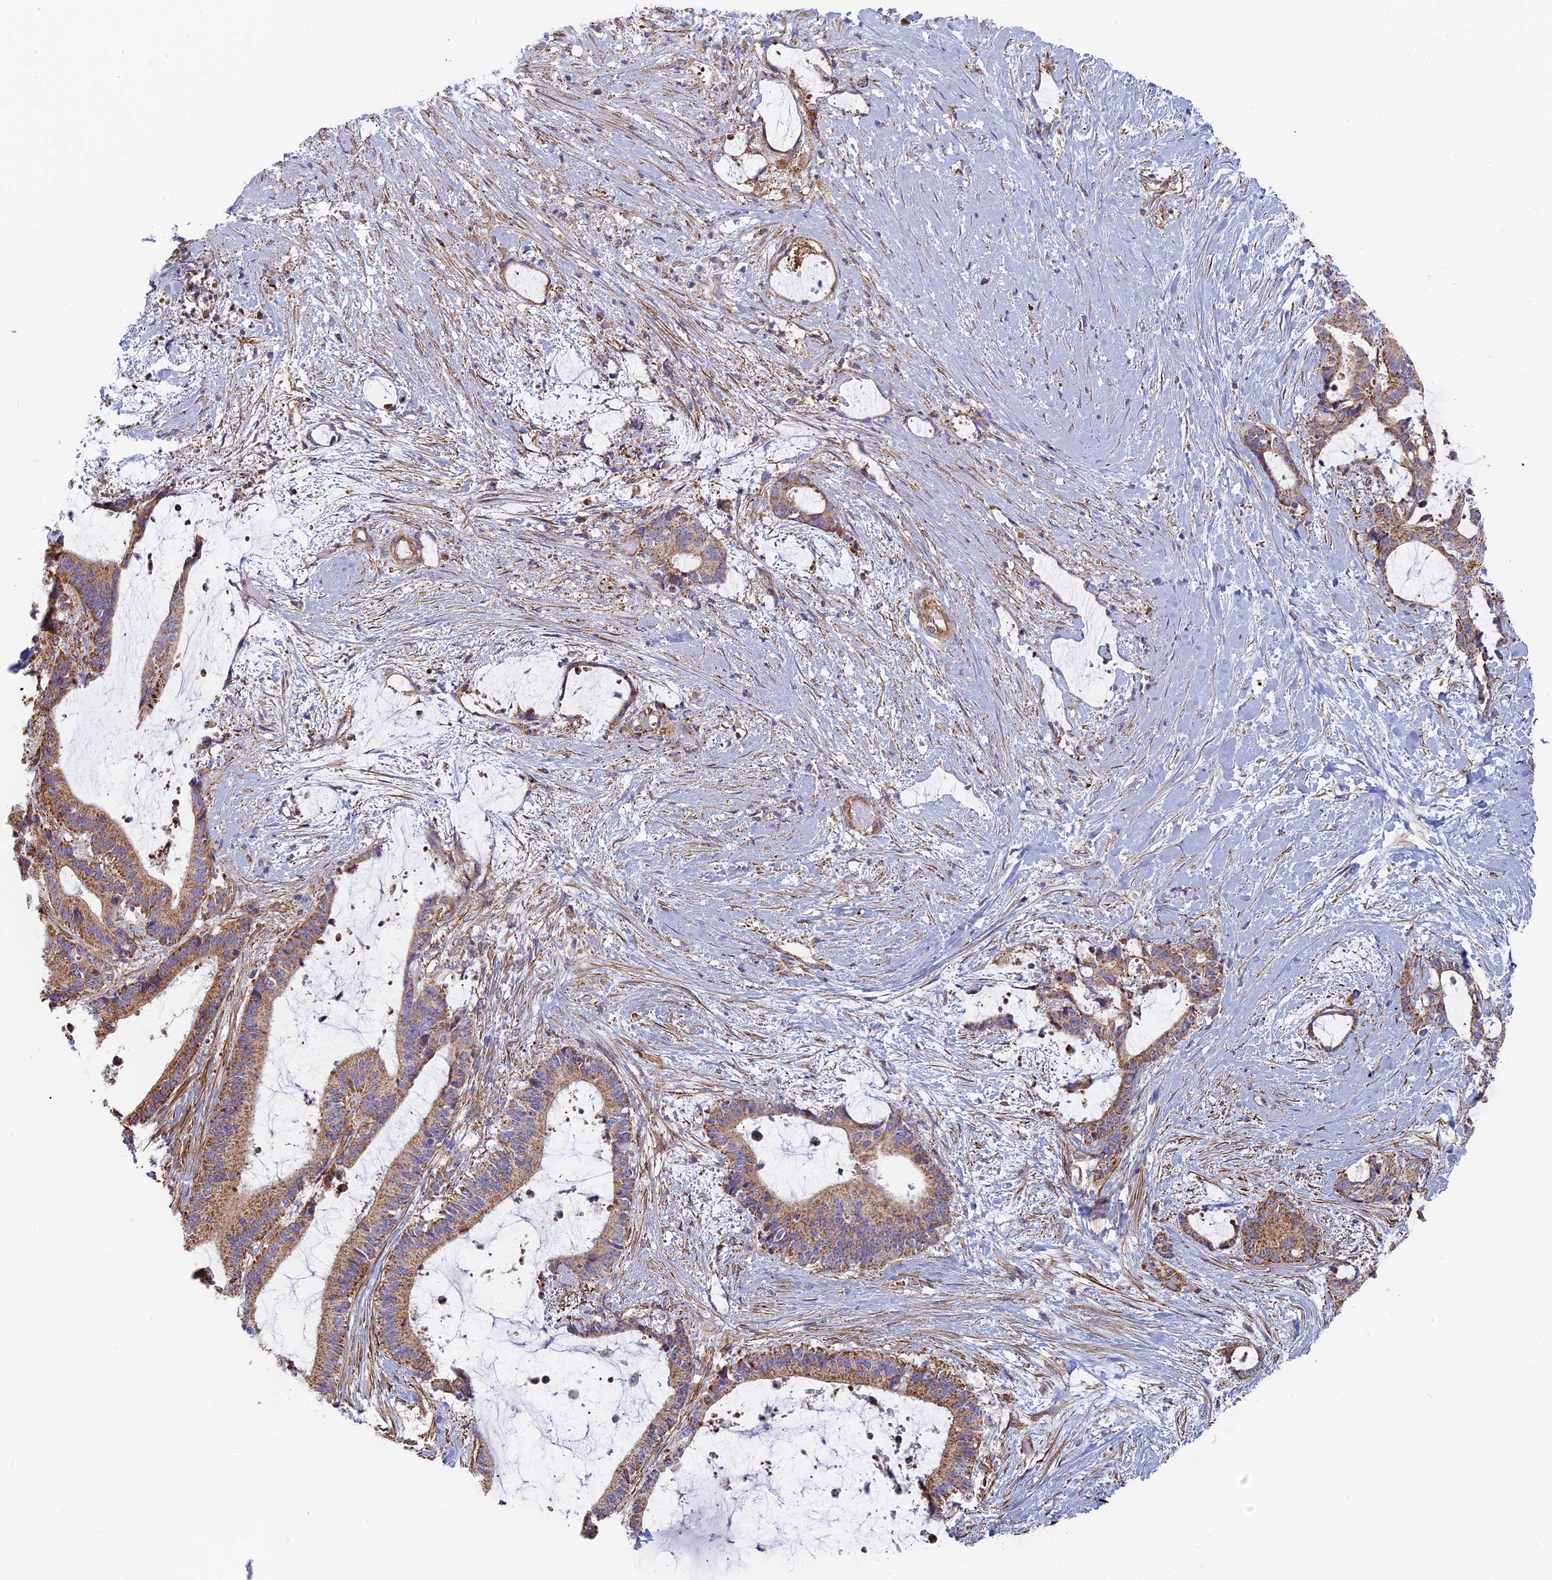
{"staining": {"intensity": "moderate", "quantity": ">75%", "location": "cytoplasmic/membranous"}, "tissue": "liver cancer", "cell_type": "Tumor cells", "image_type": "cancer", "snomed": [{"axis": "morphology", "description": "Normal tissue, NOS"}, {"axis": "morphology", "description": "Cholangiocarcinoma"}, {"axis": "topography", "description": "Liver"}, {"axis": "topography", "description": "Peripheral nerve tissue"}], "caption": "Brown immunohistochemical staining in human liver cancer (cholangiocarcinoma) demonstrates moderate cytoplasmic/membranous positivity in approximately >75% of tumor cells. Immunohistochemistry (ihc) stains the protein of interest in brown and the nuclei are stained blue.", "gene": "DDA1", "patient": {"sex": "female", "age": 73}}